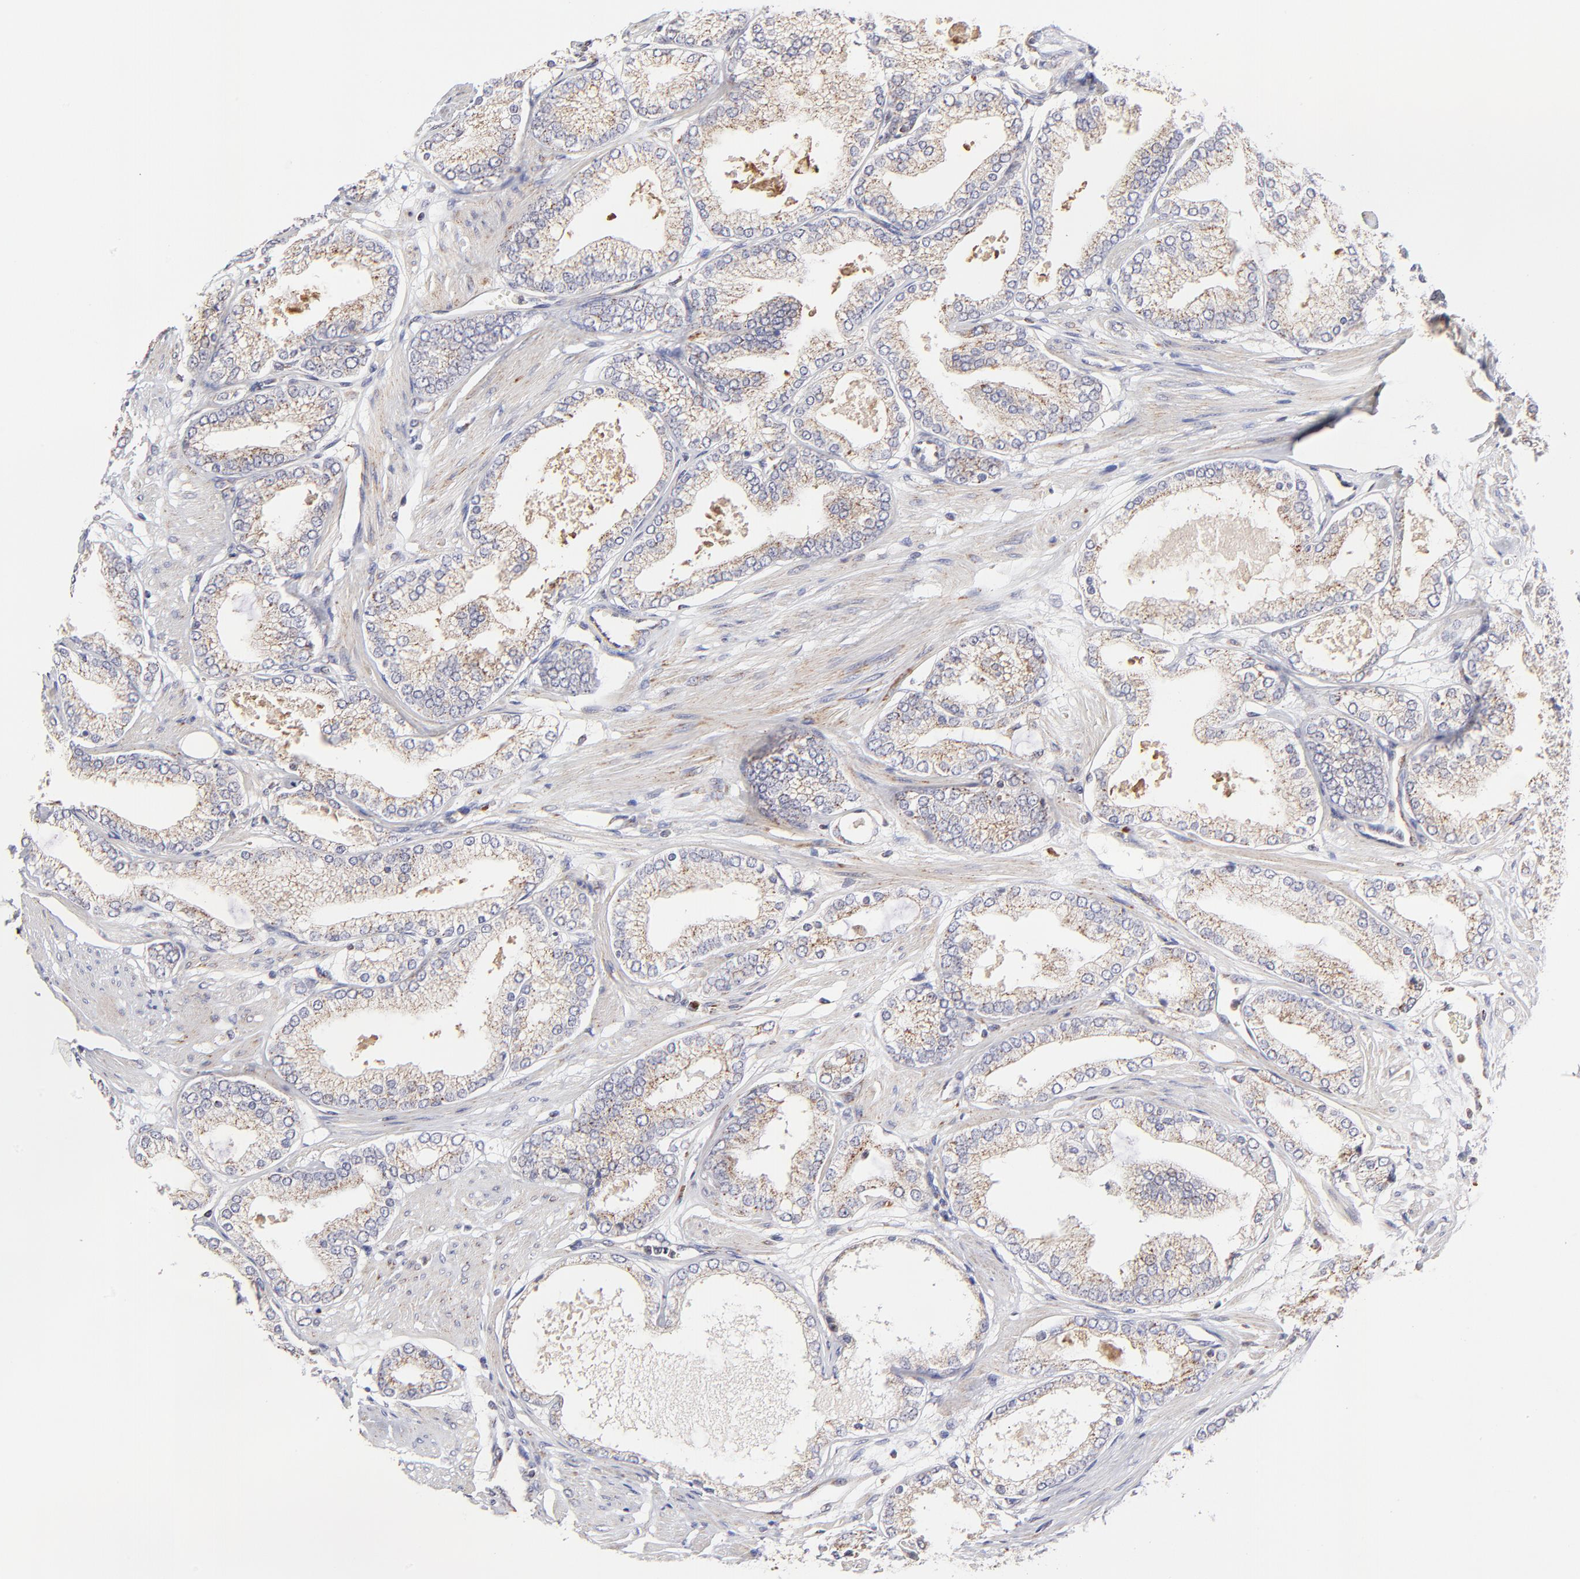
{"staining": {"intensity": "negative", "quantity": "none", "location": "none"}, "tissue": "prostate cancer", "cell_type": "Tumor cells", "image_type": "cancer", "snomed": [{"axis": "morphology", "description": "Adenocarcinoma, High grade"}, {"axis": "topography", "description": "Prostate"}], "caption": "This photomicrograph is of prostate adenocarcinoma (high-grade) stained with IHC to label a protein in brown with the nuclei are counter-stained blue. There is no expression in tumor cells. (IHC, brightfield microscopy, high magnification).", "gene": "MAP2K7", "patient": {"sex": "male", "age": 61}}